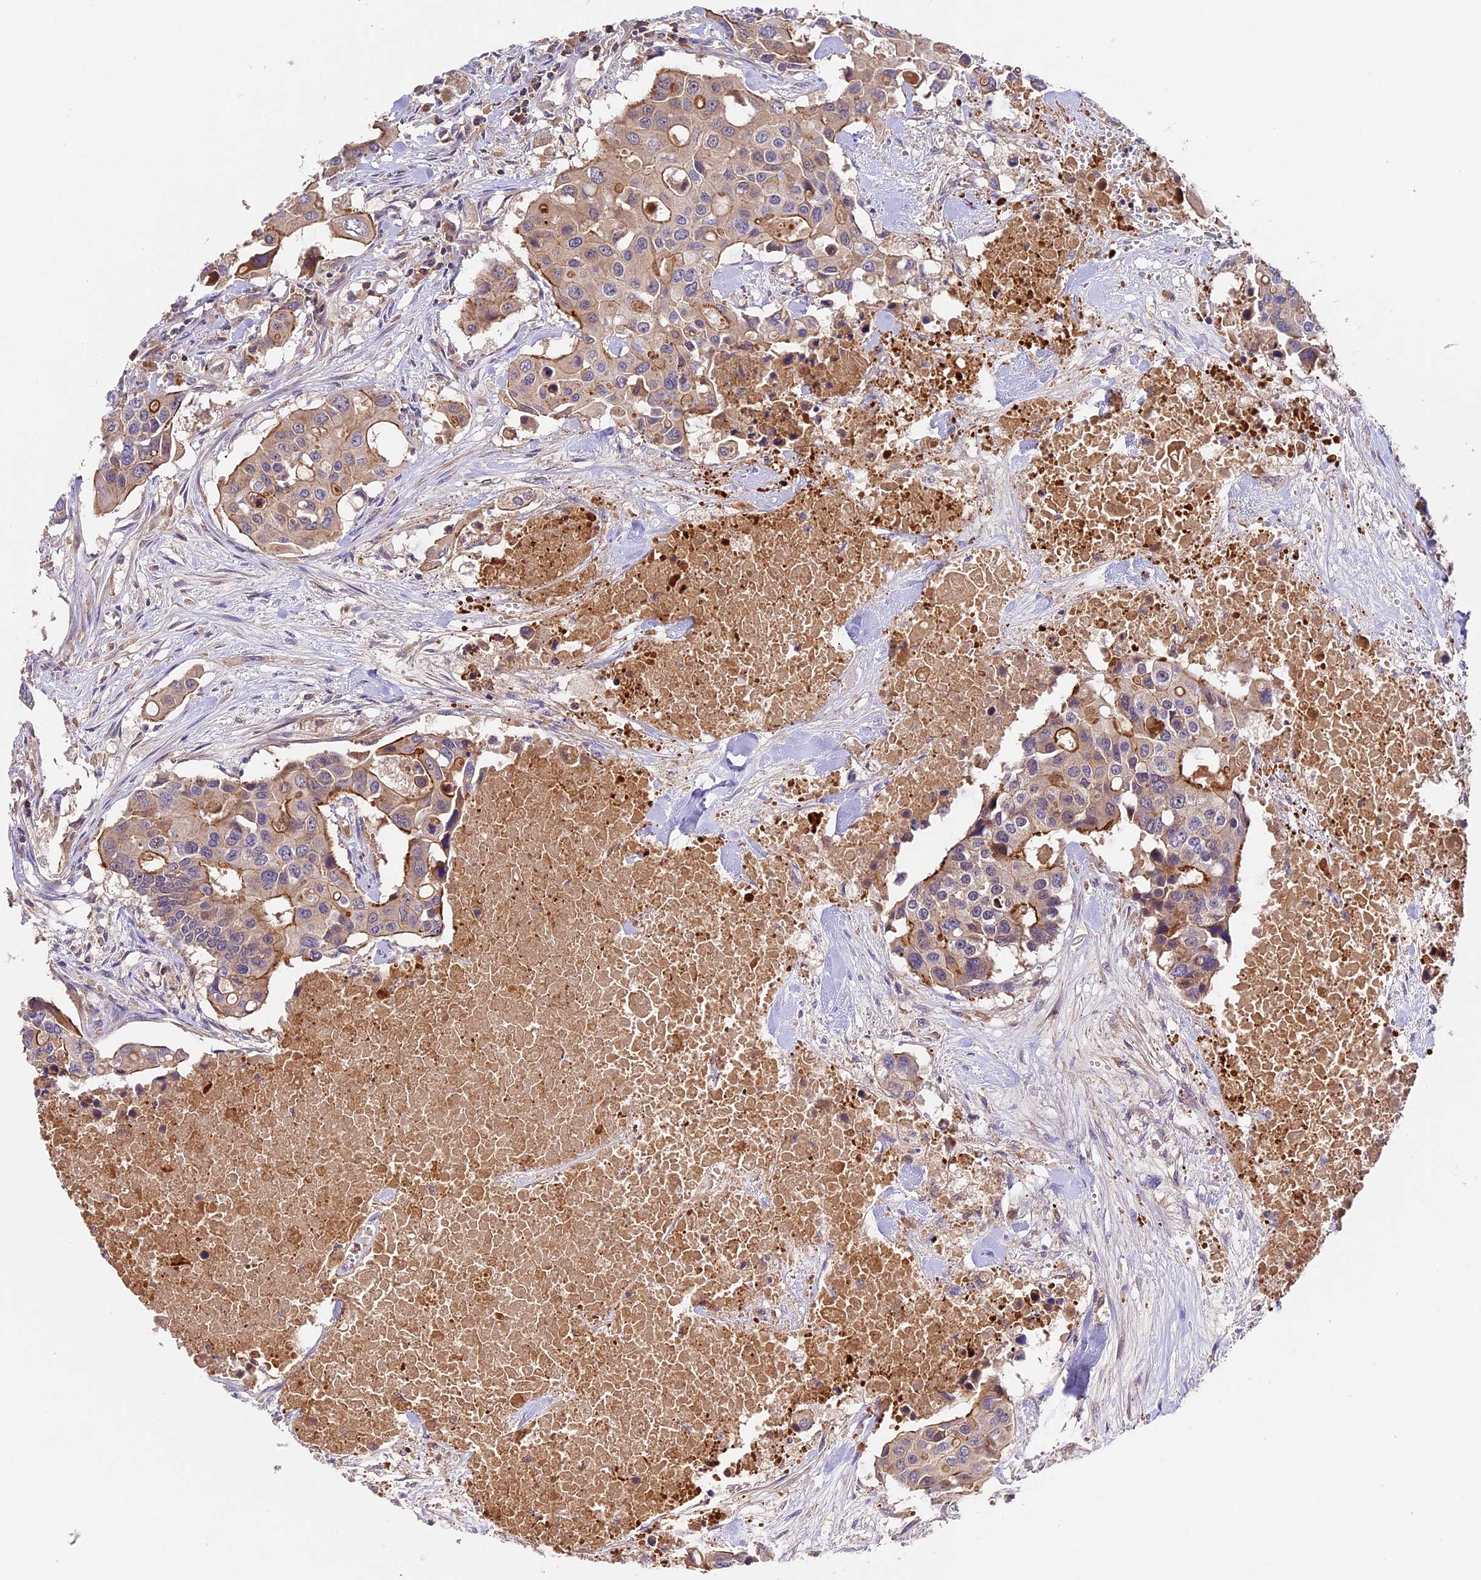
{"staining": {"intensity": "moderate", "quantity": "25%-75%", "location": "cytoplasmic/membranous"}, "tissue": "colorectal cancer", "cell_type": "Tumor cells", "image_type": "cancer", "snomed": [{"axis": "morphology", "description": "Adenocarcinoma, NOS"}, {"axis": "topography", "description": "Colon"}], "caption": "IHC staining of colorectal cancer (adenocarcinoma), which demonstrates medium levels of moderate cytoplasmic/membranous positivity in about 25%-75% of tumor cells indicating moderate cytoplasmic/membranous protein staining. The staining was performed using DAB (brown) for protein detection and nuclei were counterstained in hematoxylin (blue).", "gene": "TBC1D1", "patient": {"sex": "male", "age": 77}}